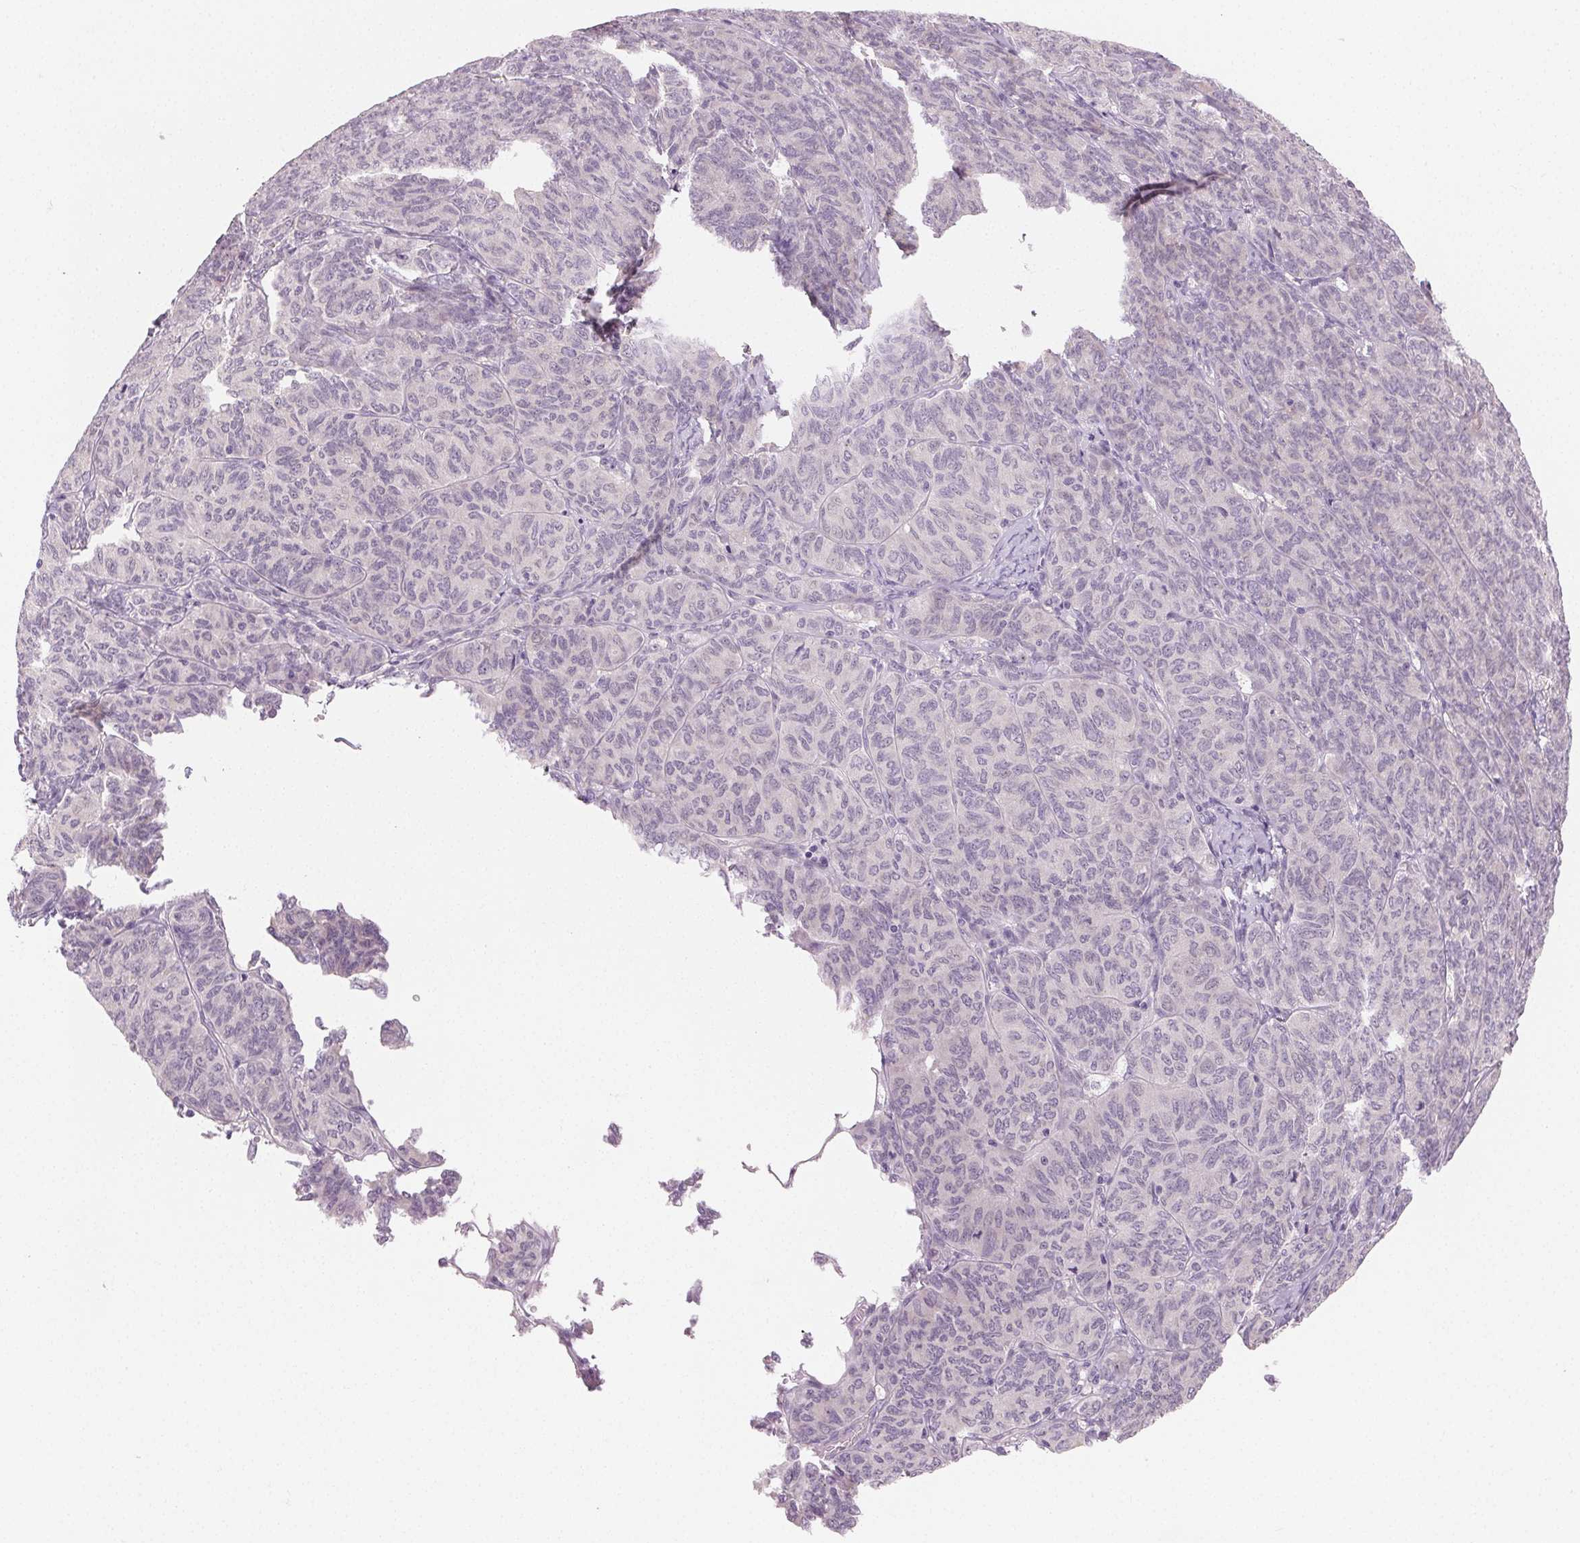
{"staining": {"intensity": "negative", "quantity": "none", "location": "none"}, "tissue": "ovarian cancer", "cell_type": "Tumor cells", "image_type": "cancer", "snomed": [{"axis": "morphology", "description": "Carcinoma, endometroid"}, {"axis": "topography", "description": "Ovary"}], "caption": "IHC micrograph of human ovarian cancer (endometroid carcinoma) stained for a protein (brown), which demonstrates no positivity in tumor cells.", "gene": "MYBL1", "patient": {"sex": "female", "age": 80}}